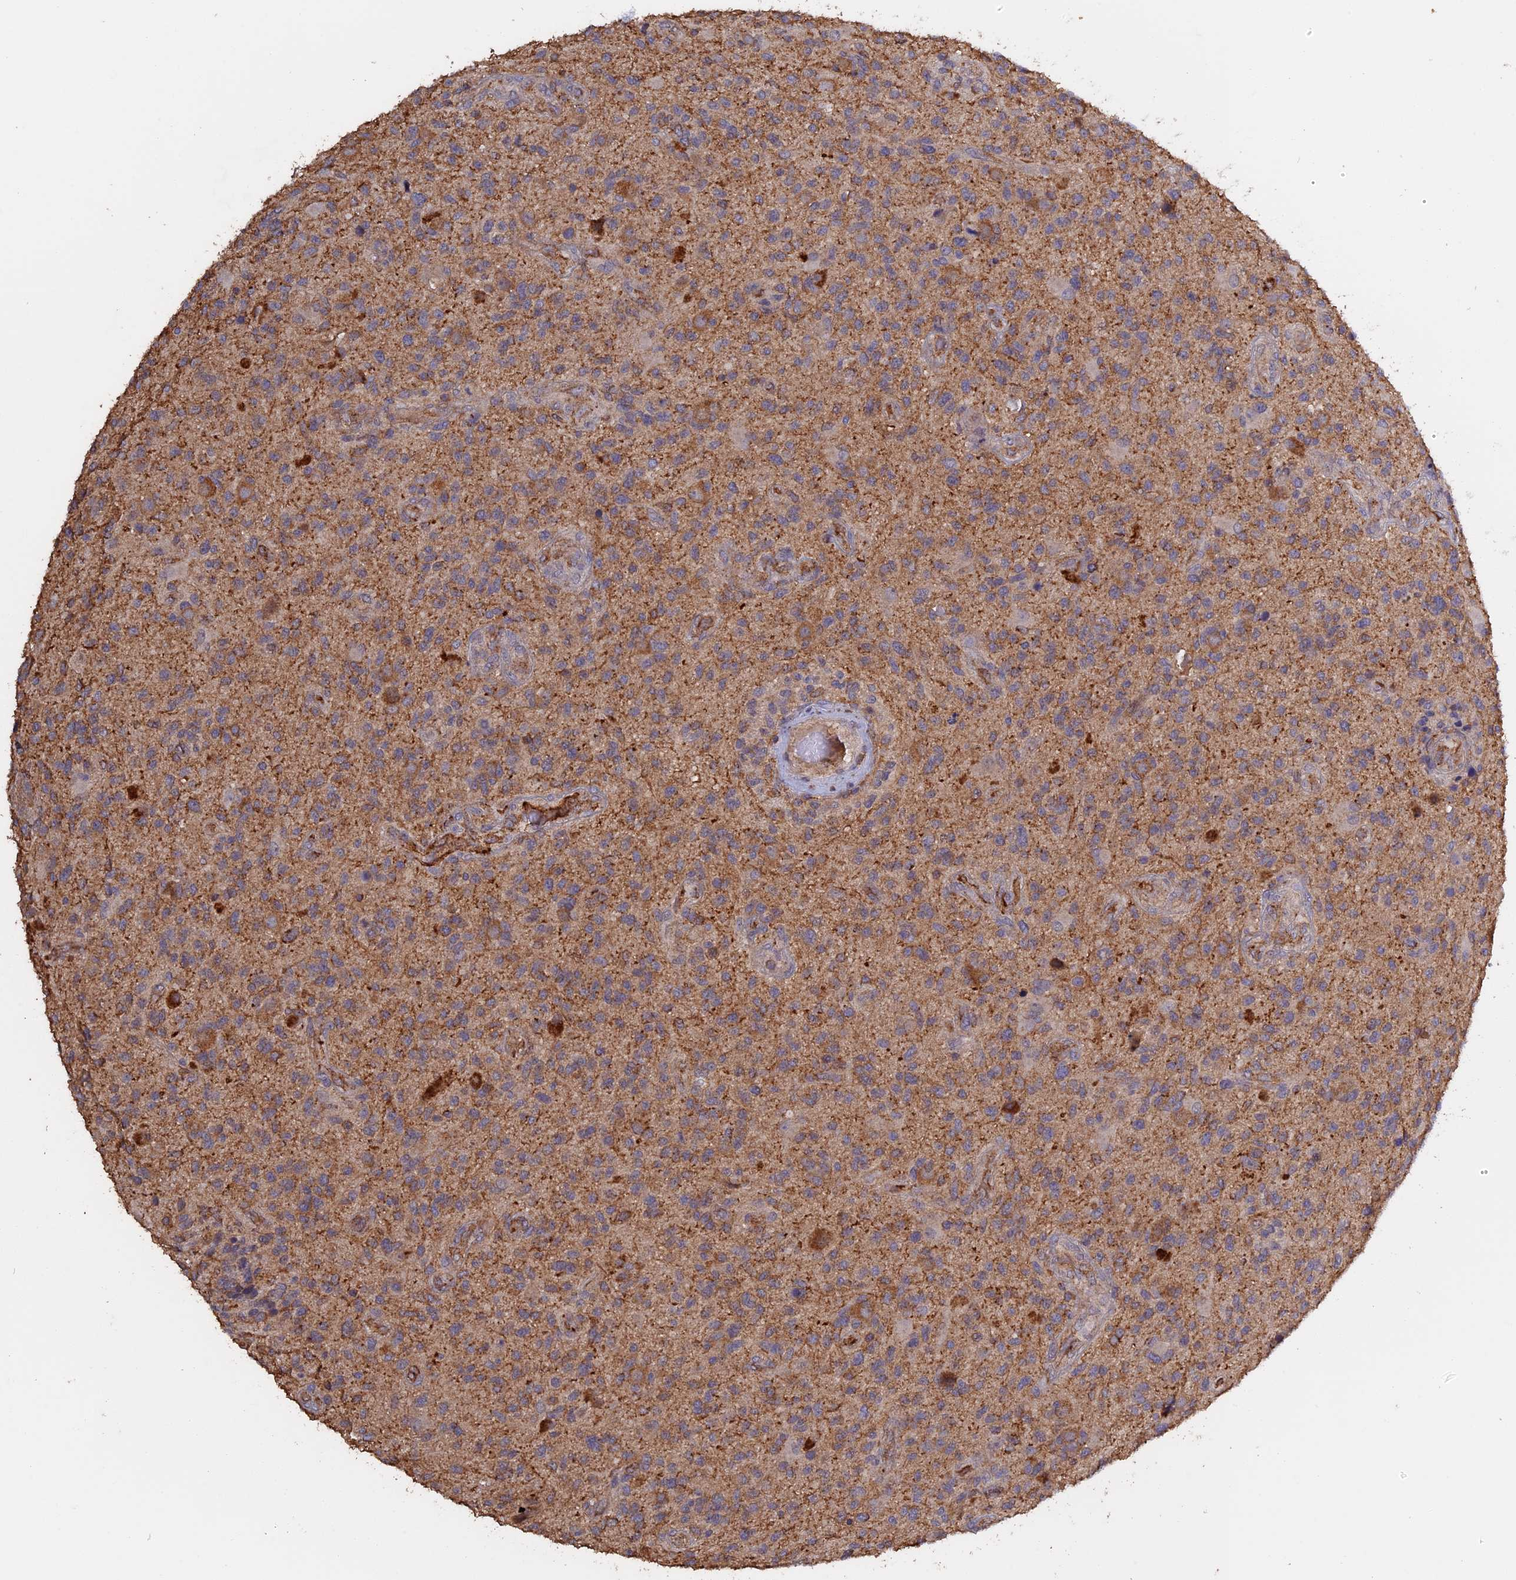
{"staining": {"intensity": "weak", "quantity": "25%-75%", "location": "cytoplasmic/membranous"}, "tissue": "glioma", "cell_type": "Tumor cells", "image_type": "cancer", "snomed": [{"axis": "morphology", "description": "Glioma, malignant, High grade"}, {"axis": "topography", "description": "Brain"}], "caption": "About 25%-75% of tumor cells in human glioma demonstrate weak cytoplasmic/membranous protein staining as visualized by brown immunohistochemical staining.", "gene": "PIGQ", "patient": {"sex": "male", "age": 47}}